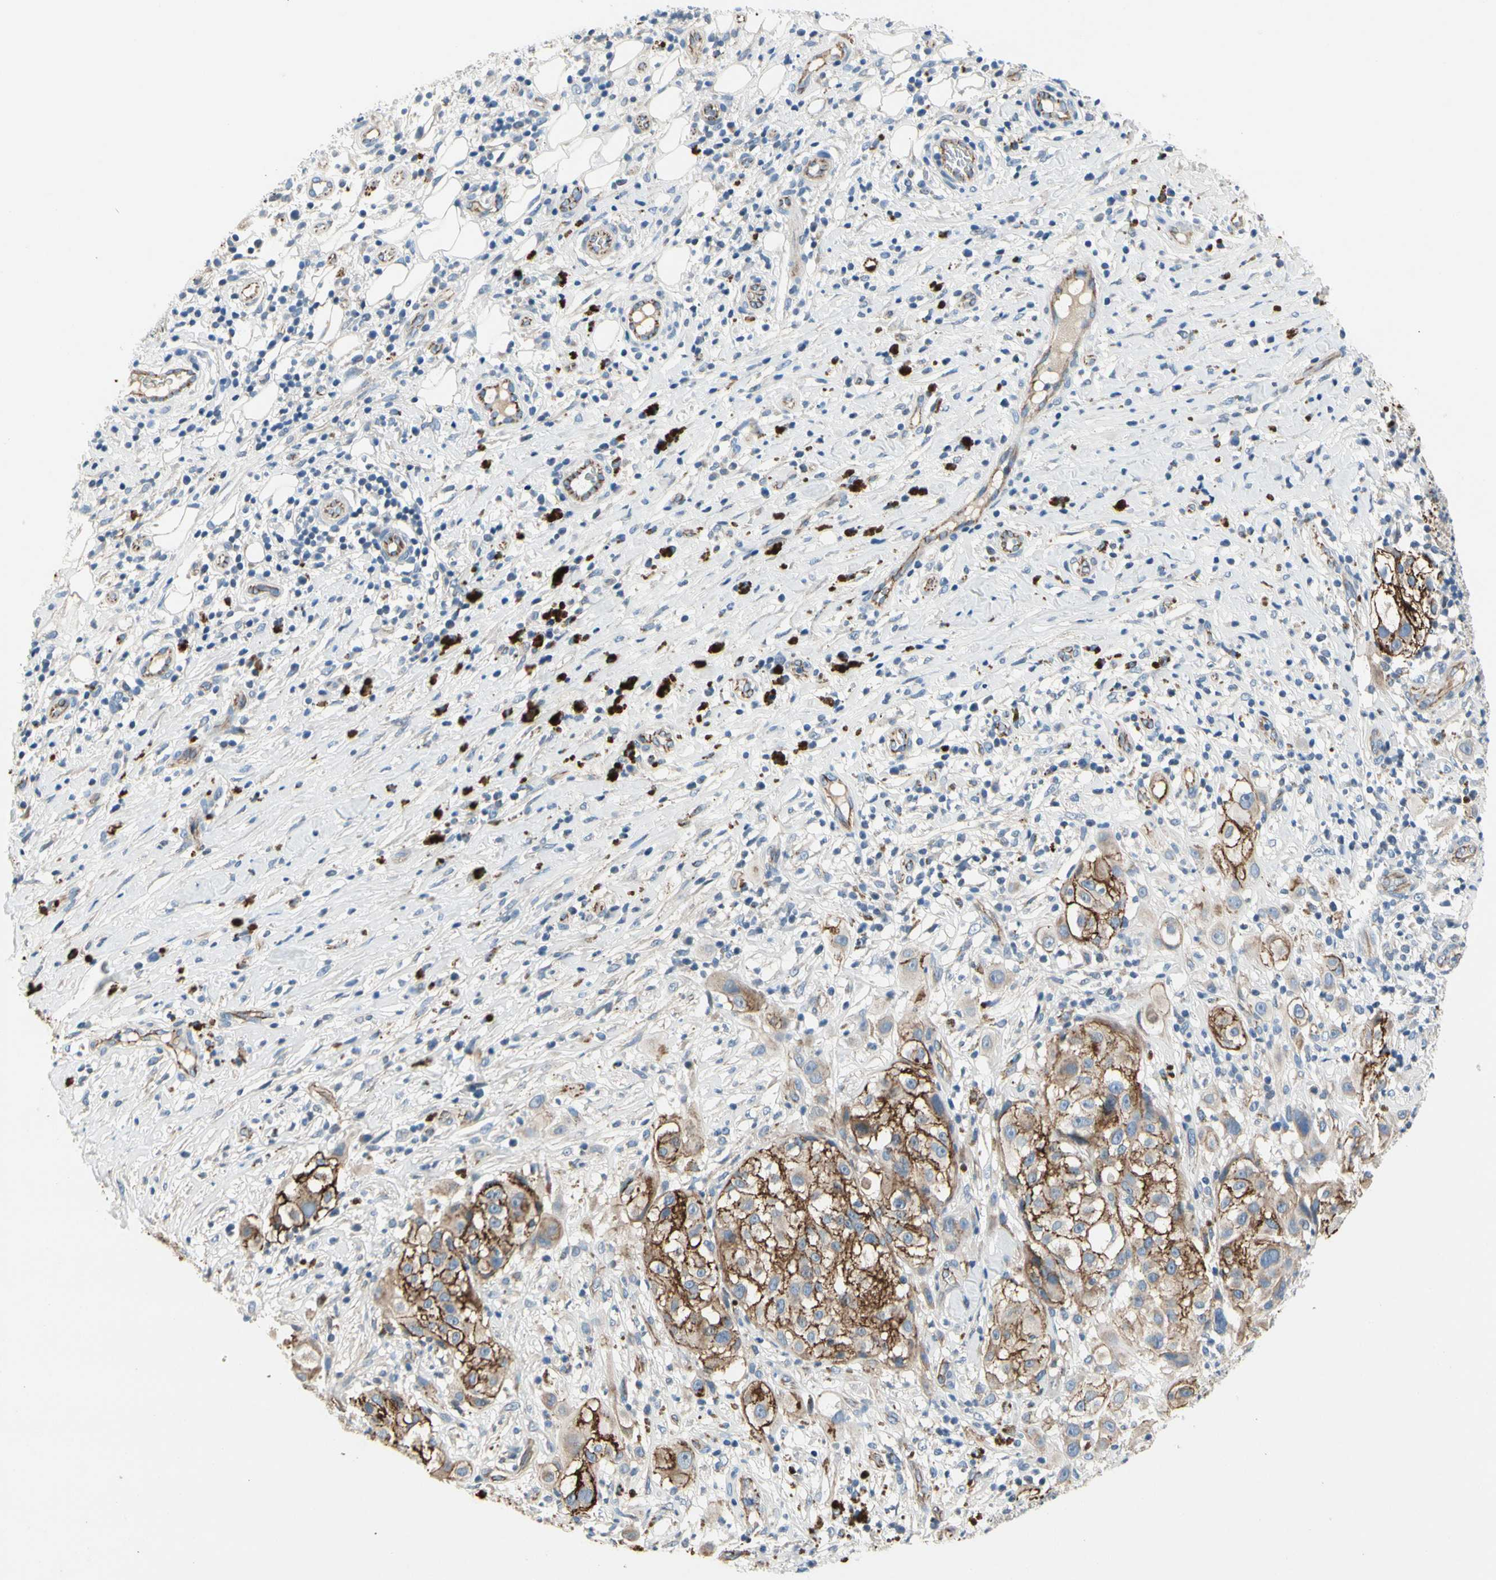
{"staining": {"intensity": "moderate", "quantity": "25%-75%", "location": "cytoplasmic/membranous"}, "tissue": "melanoma", "cell_type": "Tumor cells", "image_type": "cancer", "snomed": [{"axis": "morphology", "description": "Necrosis, NOS"}, {"axis": "morphology", "description": "Malignant melanoma, NOS"}, {"axis": "topography", "description": "Skin"}], "caption": "A brown stain highlights moderate cytoplasmic/membranous staining of a protein in malignant melanoma tumor cells. The staining was performed using DAB (3,3'-diaminobenzidine) to visualize the protein expression in brown, while the nuclei were stained in blue with hematoxylin (Magnification: 20x).", "gene": "LGR6", "patient": {"sex": "female", "age": 87}}